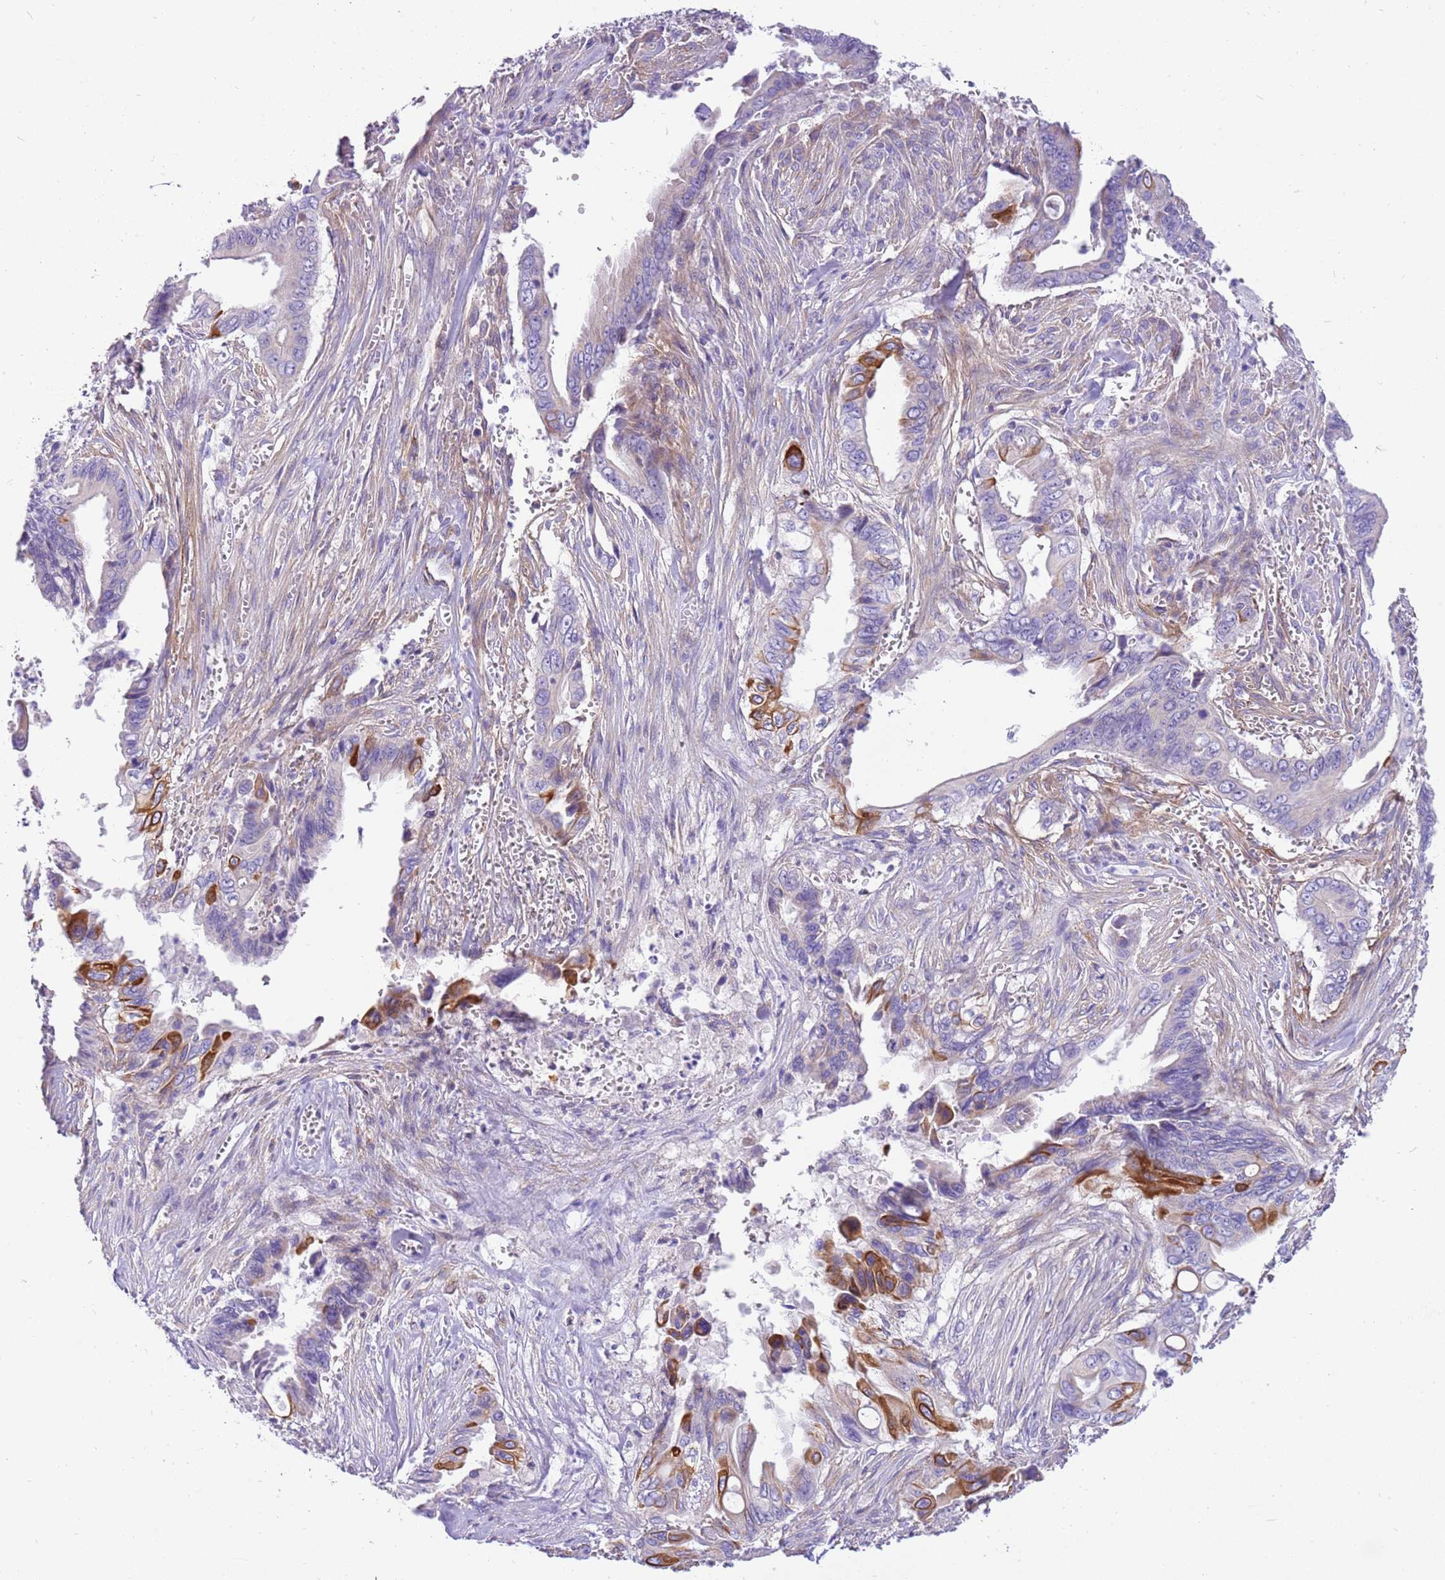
{"staining": {"intensity": "strong", "quantity": "<25%", "location": "cytoplasmic/membranous"}, "tissue": "pancreatic cancer", "cell_type": "Tumor cells", "image_type": "cancer", "snomed": [{"axis": "morphology", "description": "Adenocarcinoma, NOS"}, {"axis": "topography", "description": "Pancreas"}], "caption": "Human pancreatic cancer stained with a brown dye shows strong cytoplasmic/membranous positive staining in about <25% of tumor cells.", "gene": "SERINC3", "patient": {"sex": "male", "age": 59}}